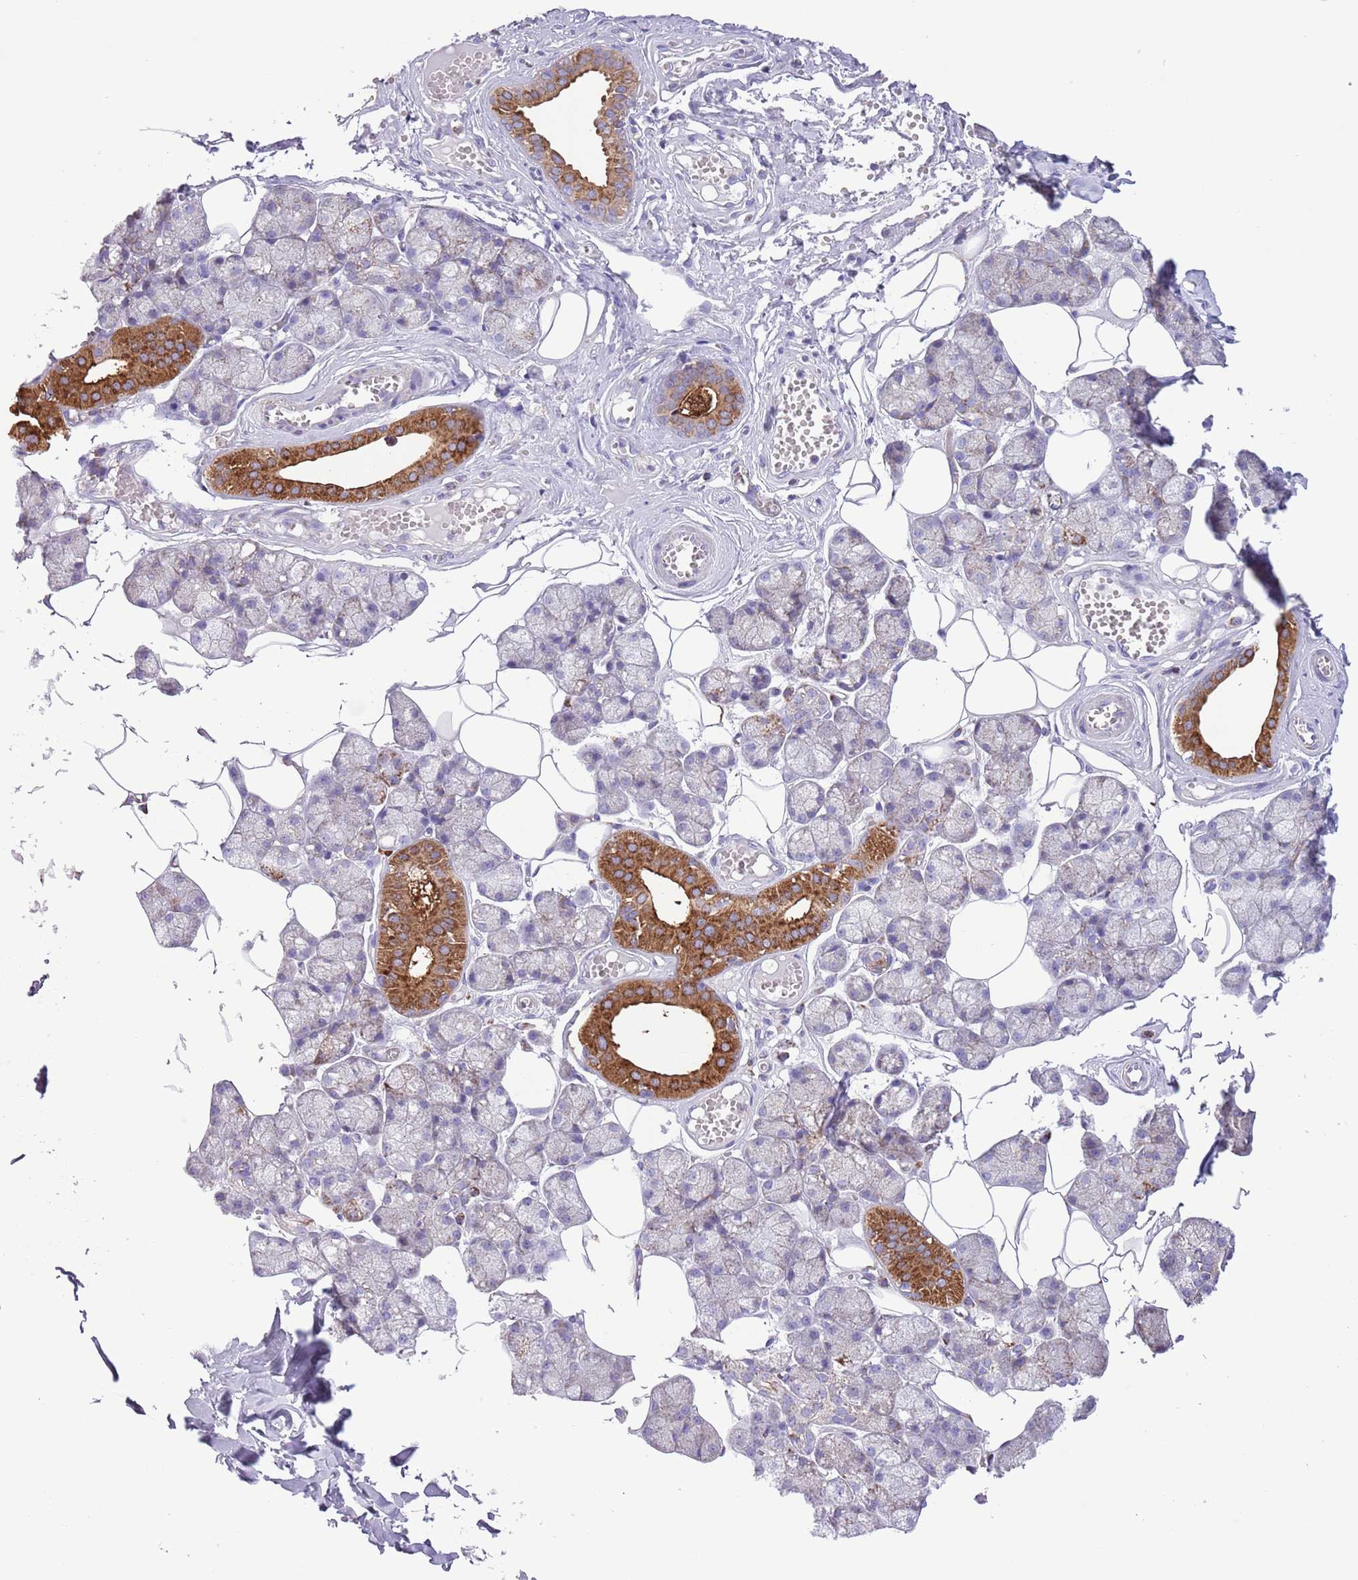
{"staining": {"intensity": "strong", "quantity": "<25%", "location": "cytoplasmic/membranous"}, "tissue": "salivary gland", "cell_type": "Glandular cells", "image_type": "normal", "snomed": [{"axis": "morphology", "description": "Normal tissue, NOS"}, {"axis": "topography", "description": "Salivary gland"}], "caption": "Brown immunohistochemical staining in normal salivary gland shows strong cytoplasmic/membranous staining in approximately <25% of glandular cells.", "gene": "ATP6V1B1", "patient": {"sex": "male", "age": 62}}